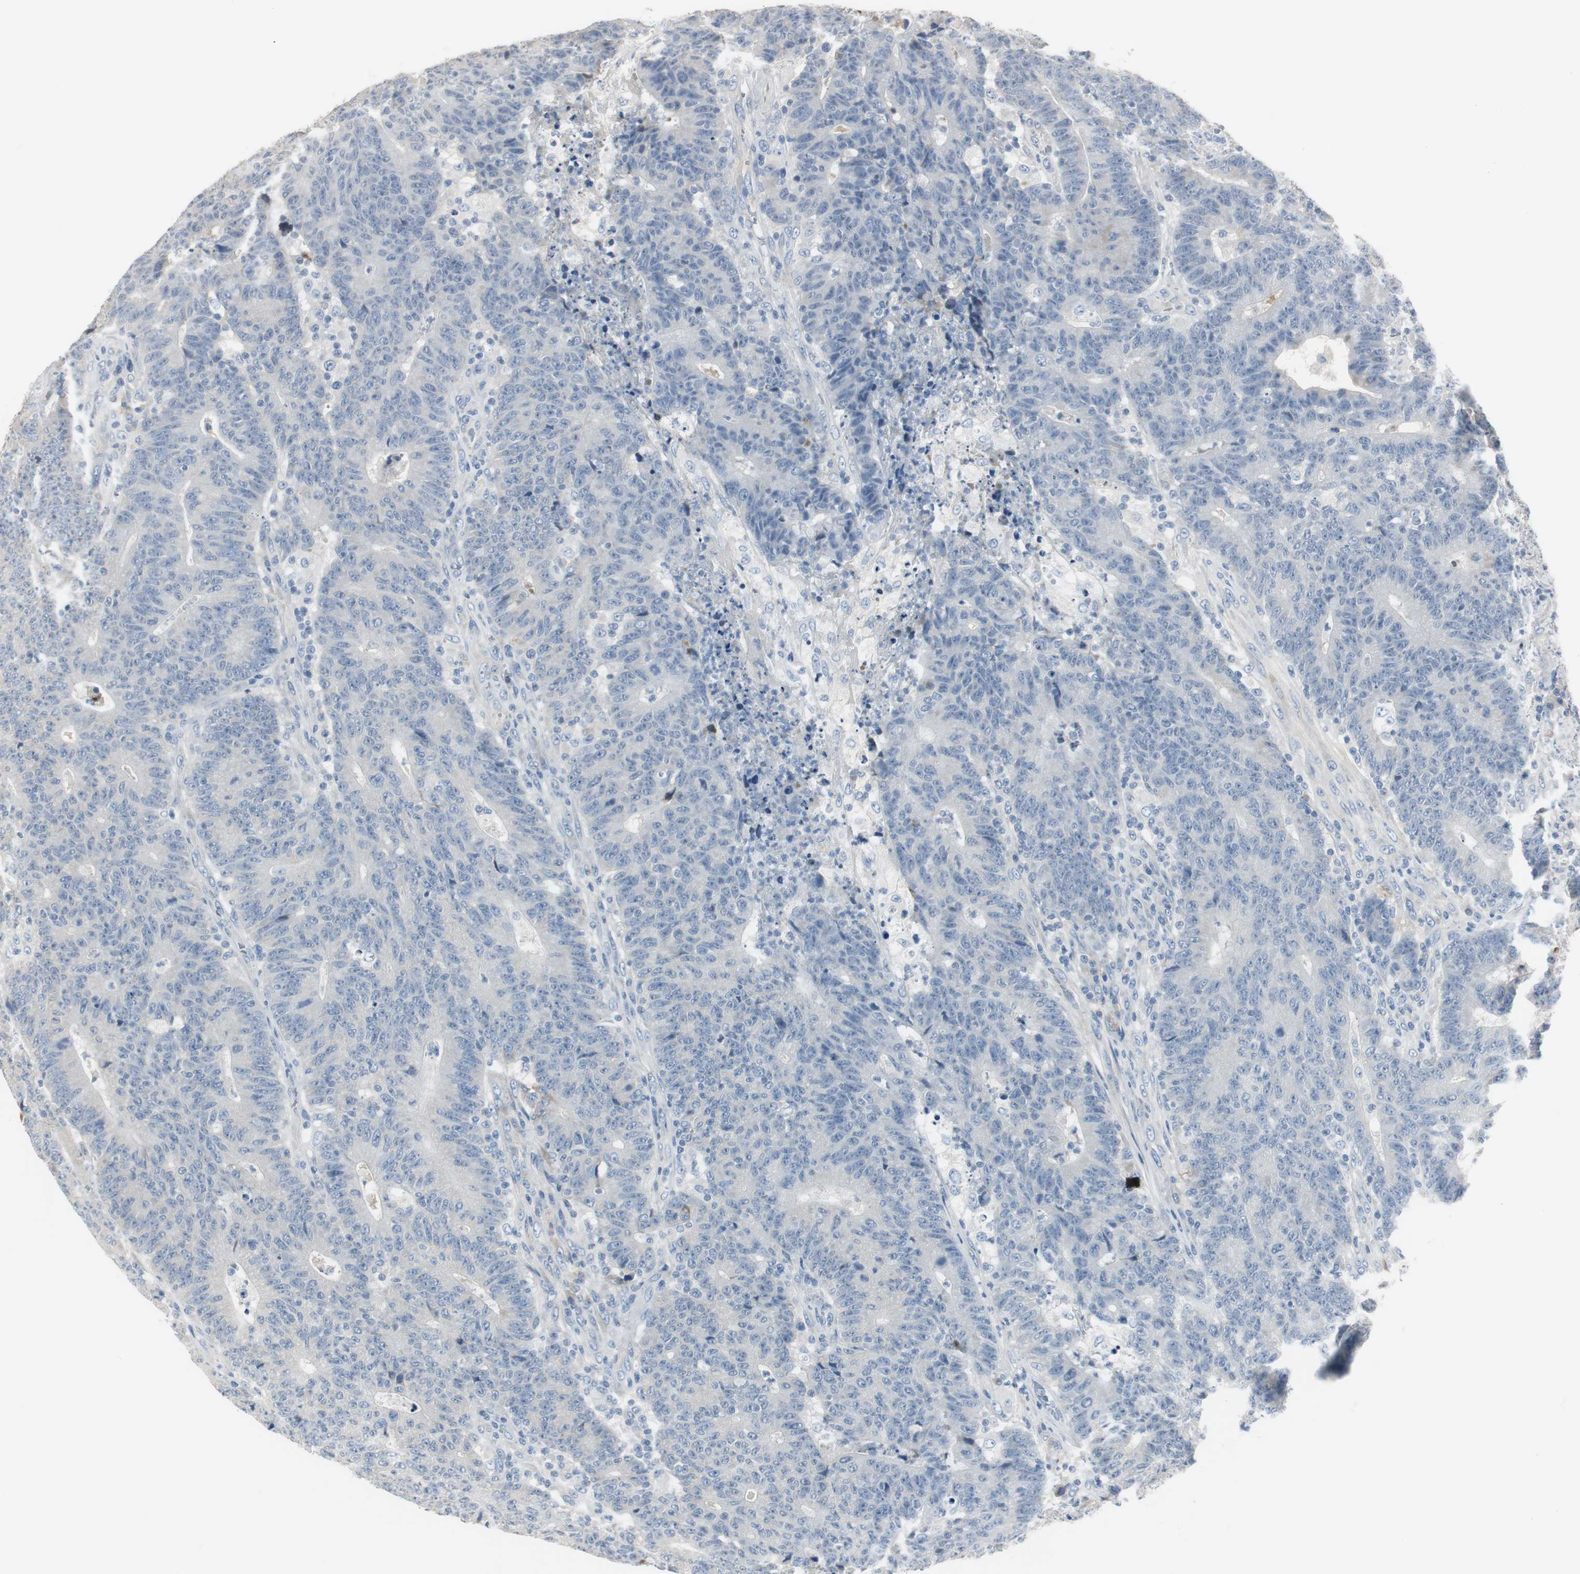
{"staining": {"intensity": "negative", "quantity": "none", "location": "none"}, "tissue": "colorectal cancer", "cell_type": "Tumor cells", "image_type": "cancer", "snomed": [{"axis": "morphology", "description": "Normal tissue, NOS"}, {"axis": "morphology", "description": "Adenocarcinoma, NOS"}, {"axis": "topography", "description": "Colon"}], "caption": "Human colorectal cancer stained for a protein using immunohistochemistry (IHC) demonstrates no positivity in tumor cells.", "gene": "SERPINF1", "patient": {"sex": "female", "age": 75}}